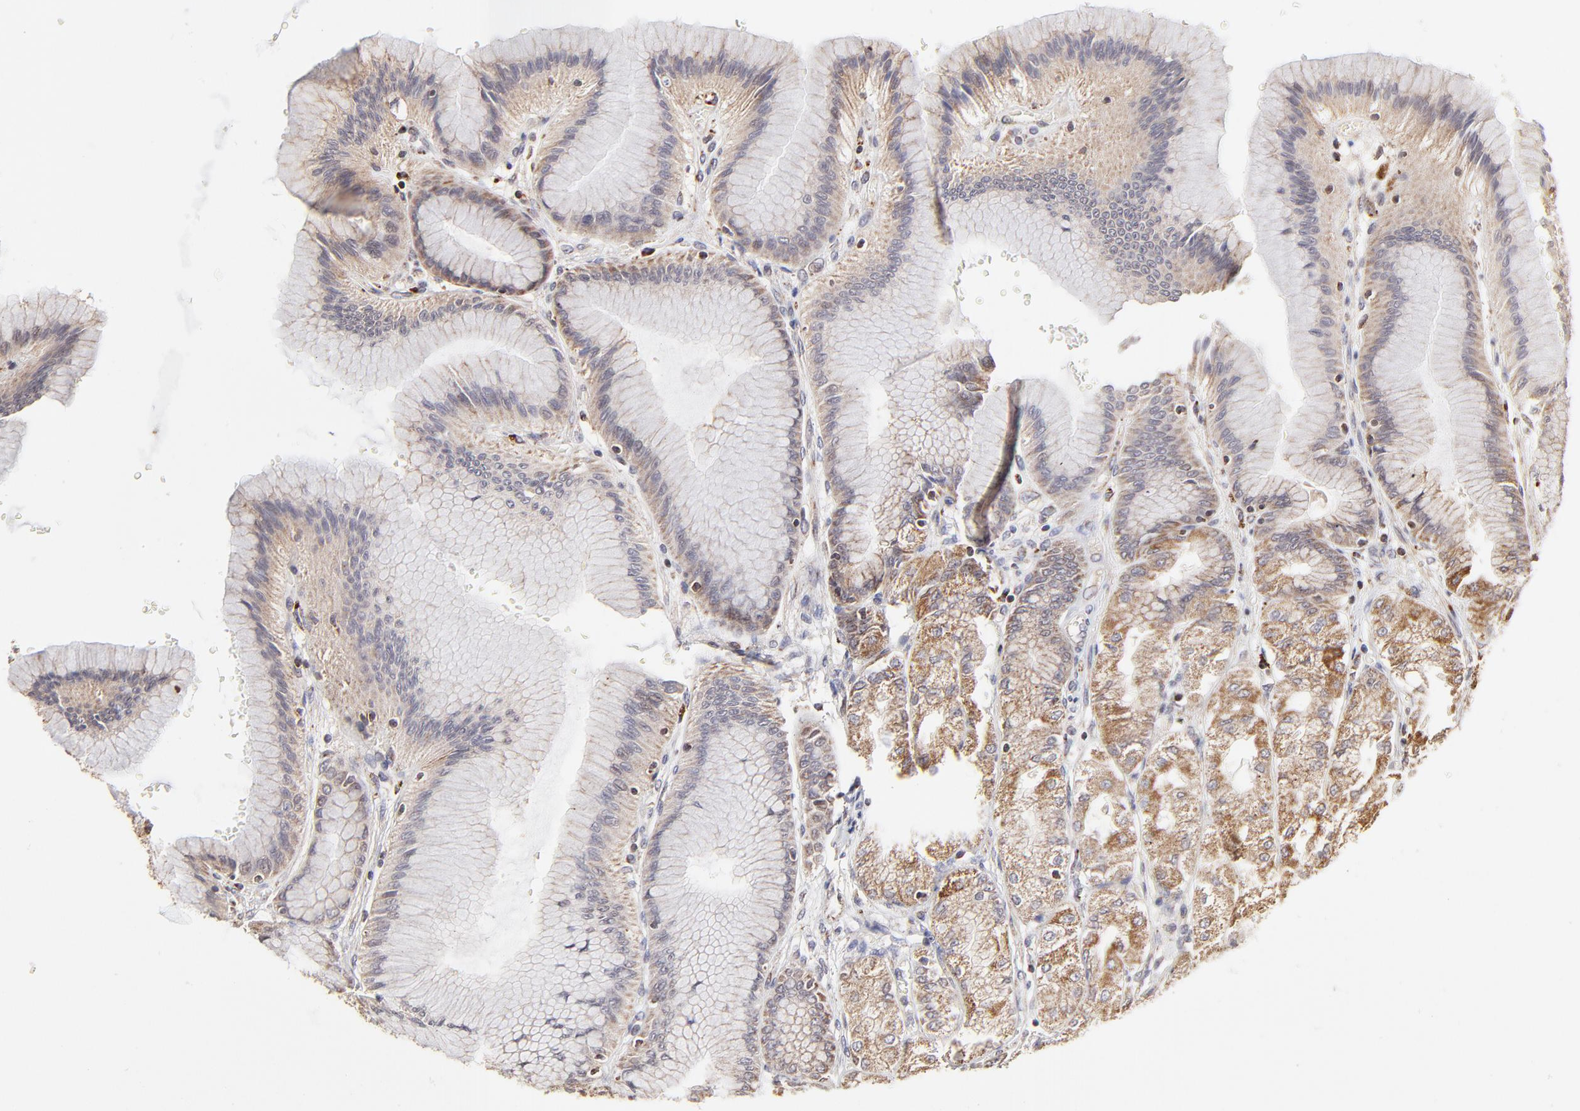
{"staining": {"intensity": "moderate", "quantity": ">75%", "location": "cytoplasmic/membranous"}, "tissue": "stomach", "cell_type": "Glandular cells", "image_type": "normal", "snomed": [{"axis": "morphology", "description": "Normal tissue, NOS"}, {"axis": "morphology", "description": "Adenocarcinoma, NOS"}, {"axis": "topography", "description": "Stomach"}, {"axis": "topography", "description": "Stomach, lower"}], "caption": "Immunohistochemical staining of normal stomach exhibits moderate cytoplasmic/membranous protein staining in approximately >75% of glandular cells.", "gene": "MAP2K7", "patient": {"sex": "female", "age": 65}}